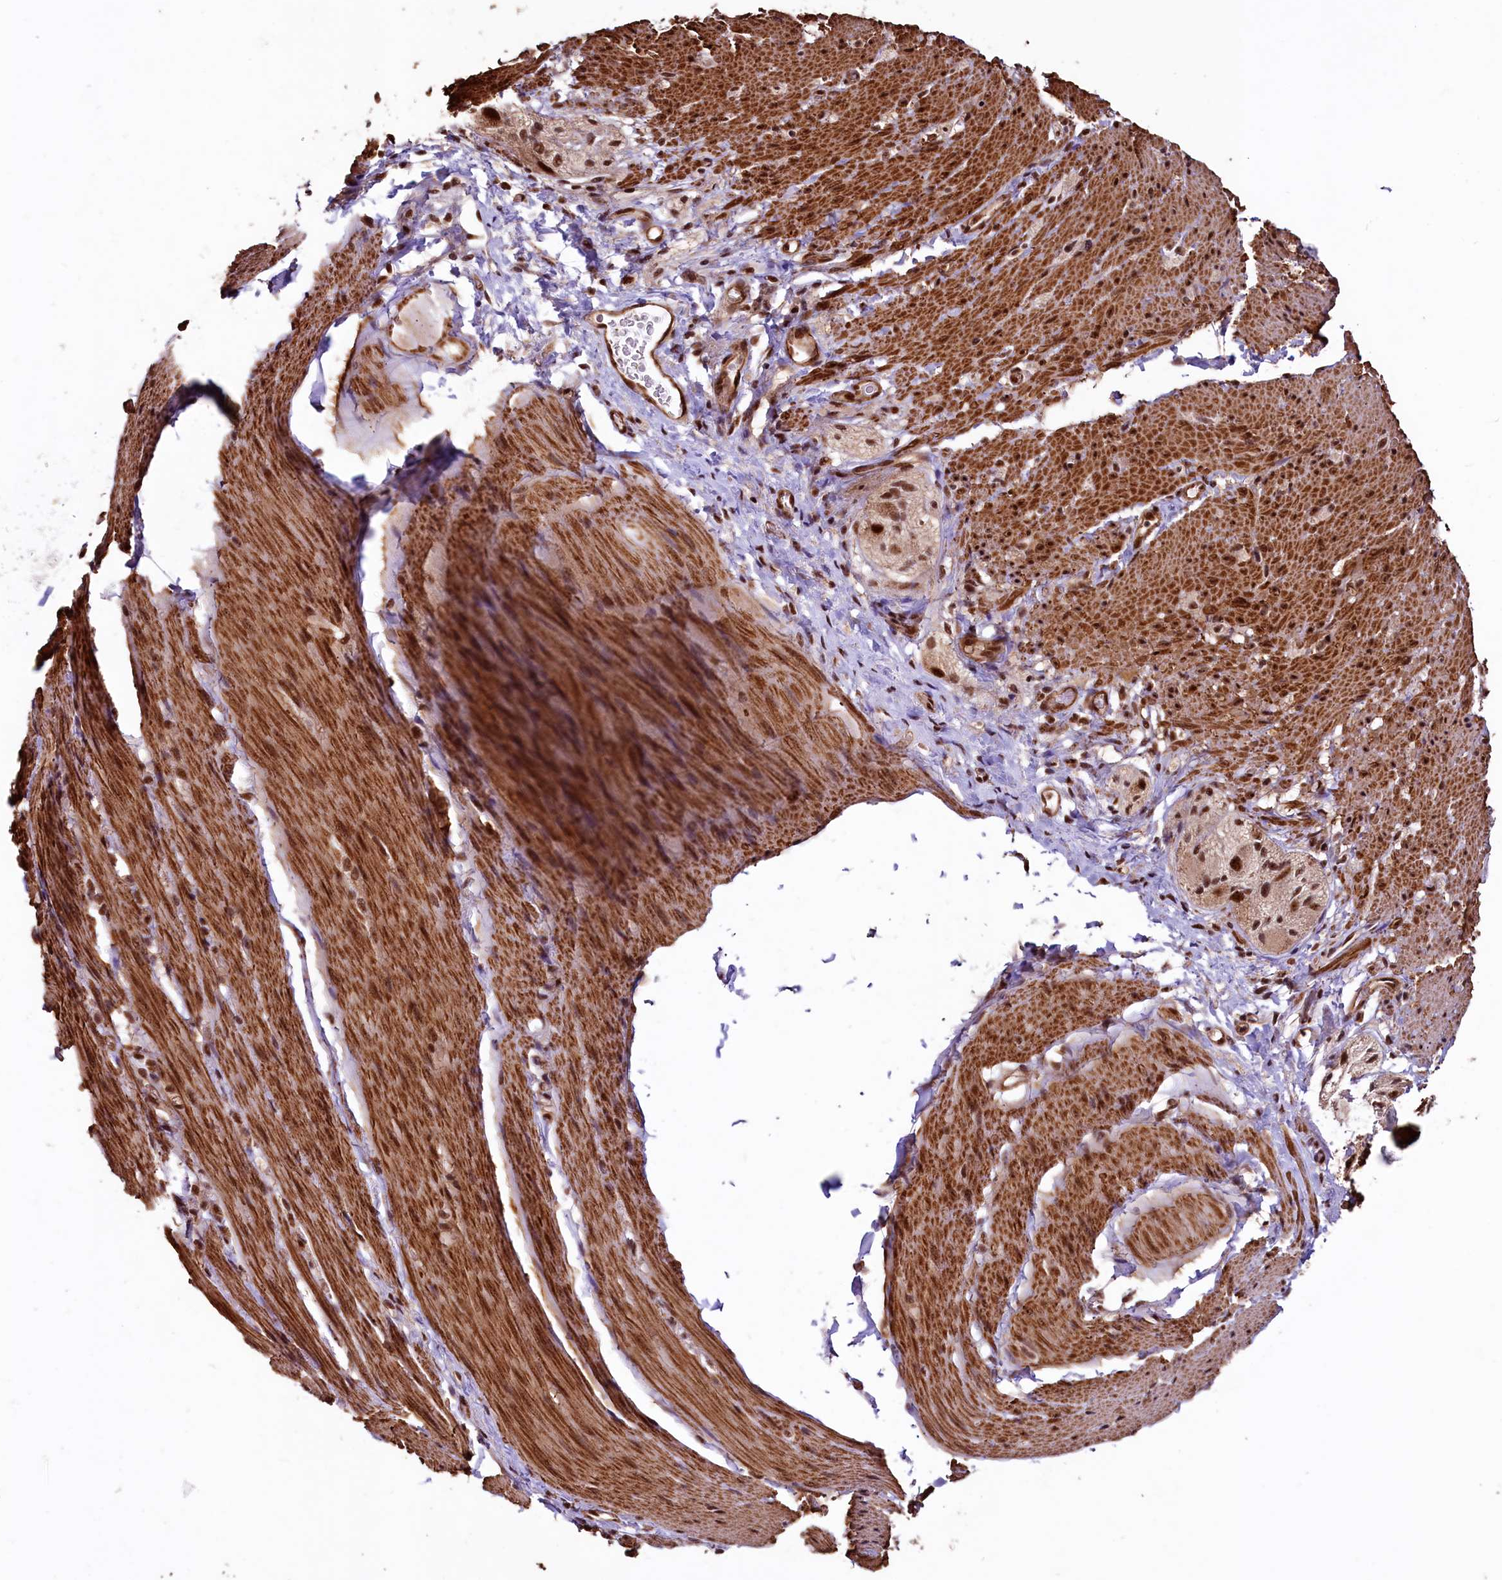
{"staining": {"intensity": "moderate", "quantity": ">75%", "location": "cytoplasmic/membranous,nuclear"}, "tissue": "smooth muscle", "cell_type": "Smooth muscle cells", "image_type": "normal", "snomed": [{"axis": "morphology", "description": "Normal tissue, NOS"}, {"axis": "topography", "description": "Smooth muscle"}, {"axis": "topography", "description": "Small intestine"}], "caption": "Approximately >75% of smooth muscle cells in unremarkable smooth muscle display moderate cytoplasmic/membranous,nuclear protein expression as visualized by brown immunohistochemical staining.", "gene": "SFSWAP", "patient": {"sex": "female", "age": 84}}